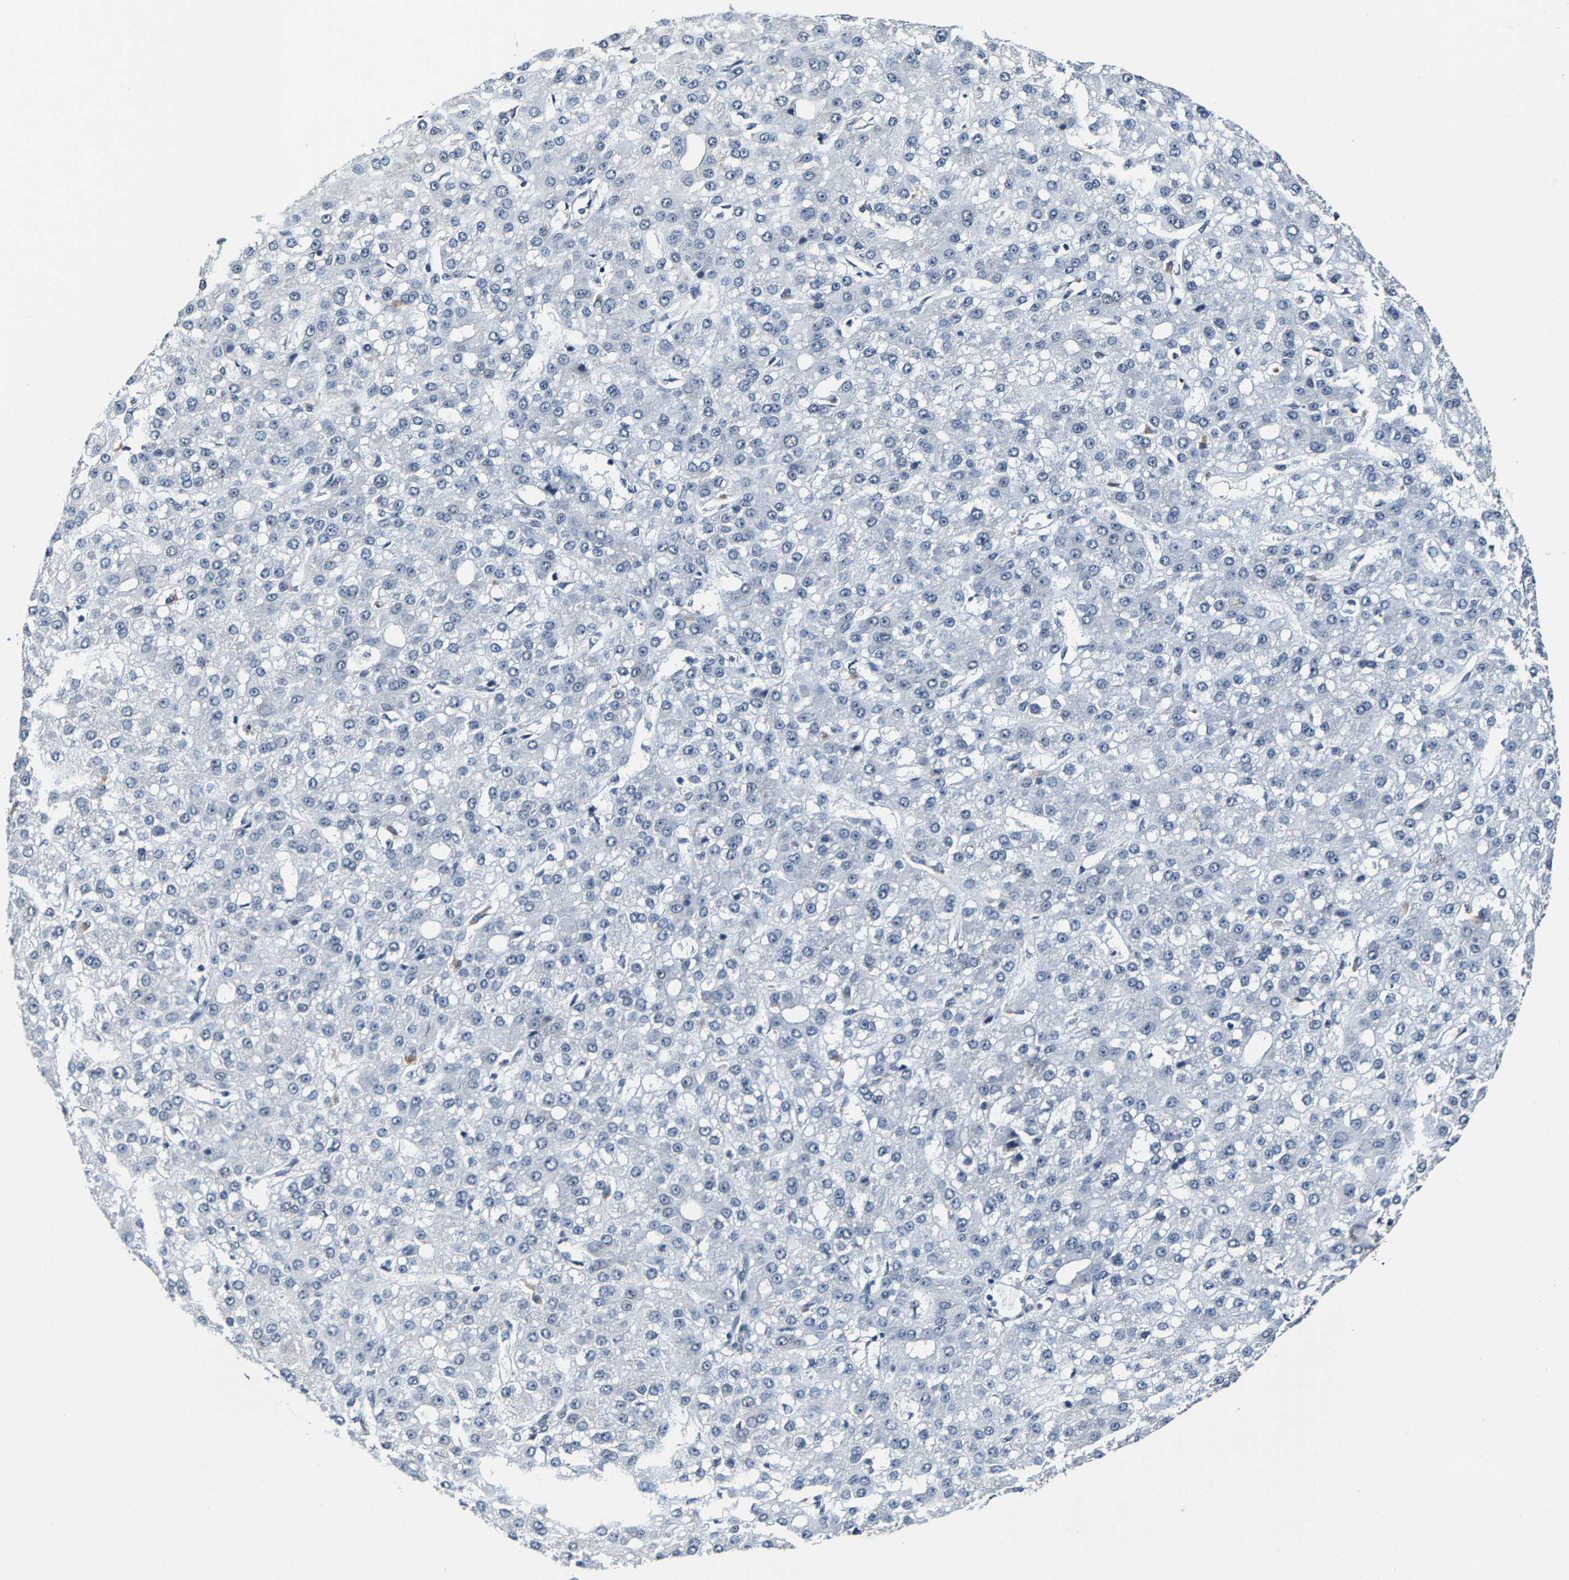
{"staining": {"intensity": "negative", "quantity": "none", "location": "none"}, "tissue": "liver cancer", "cell_type": "Tumor cells", "image_type": "cancer", "snomed": [{"axis": "morphology", "description": "Carcinoma, Hepatocellular, NOS"}, {"axis": "topography", "description": "Liver"}], "caption": "Immunohistochemistry micrograph of neoplastic tissue: human liver cancer (hepatocellular carcinoma) stained with DAB (3,3'-diaminobenzidine) exhibits no significant protein expression in tumor cells.", "gene": "METTL1", "patient": {"sex": "male", "age": 67}}